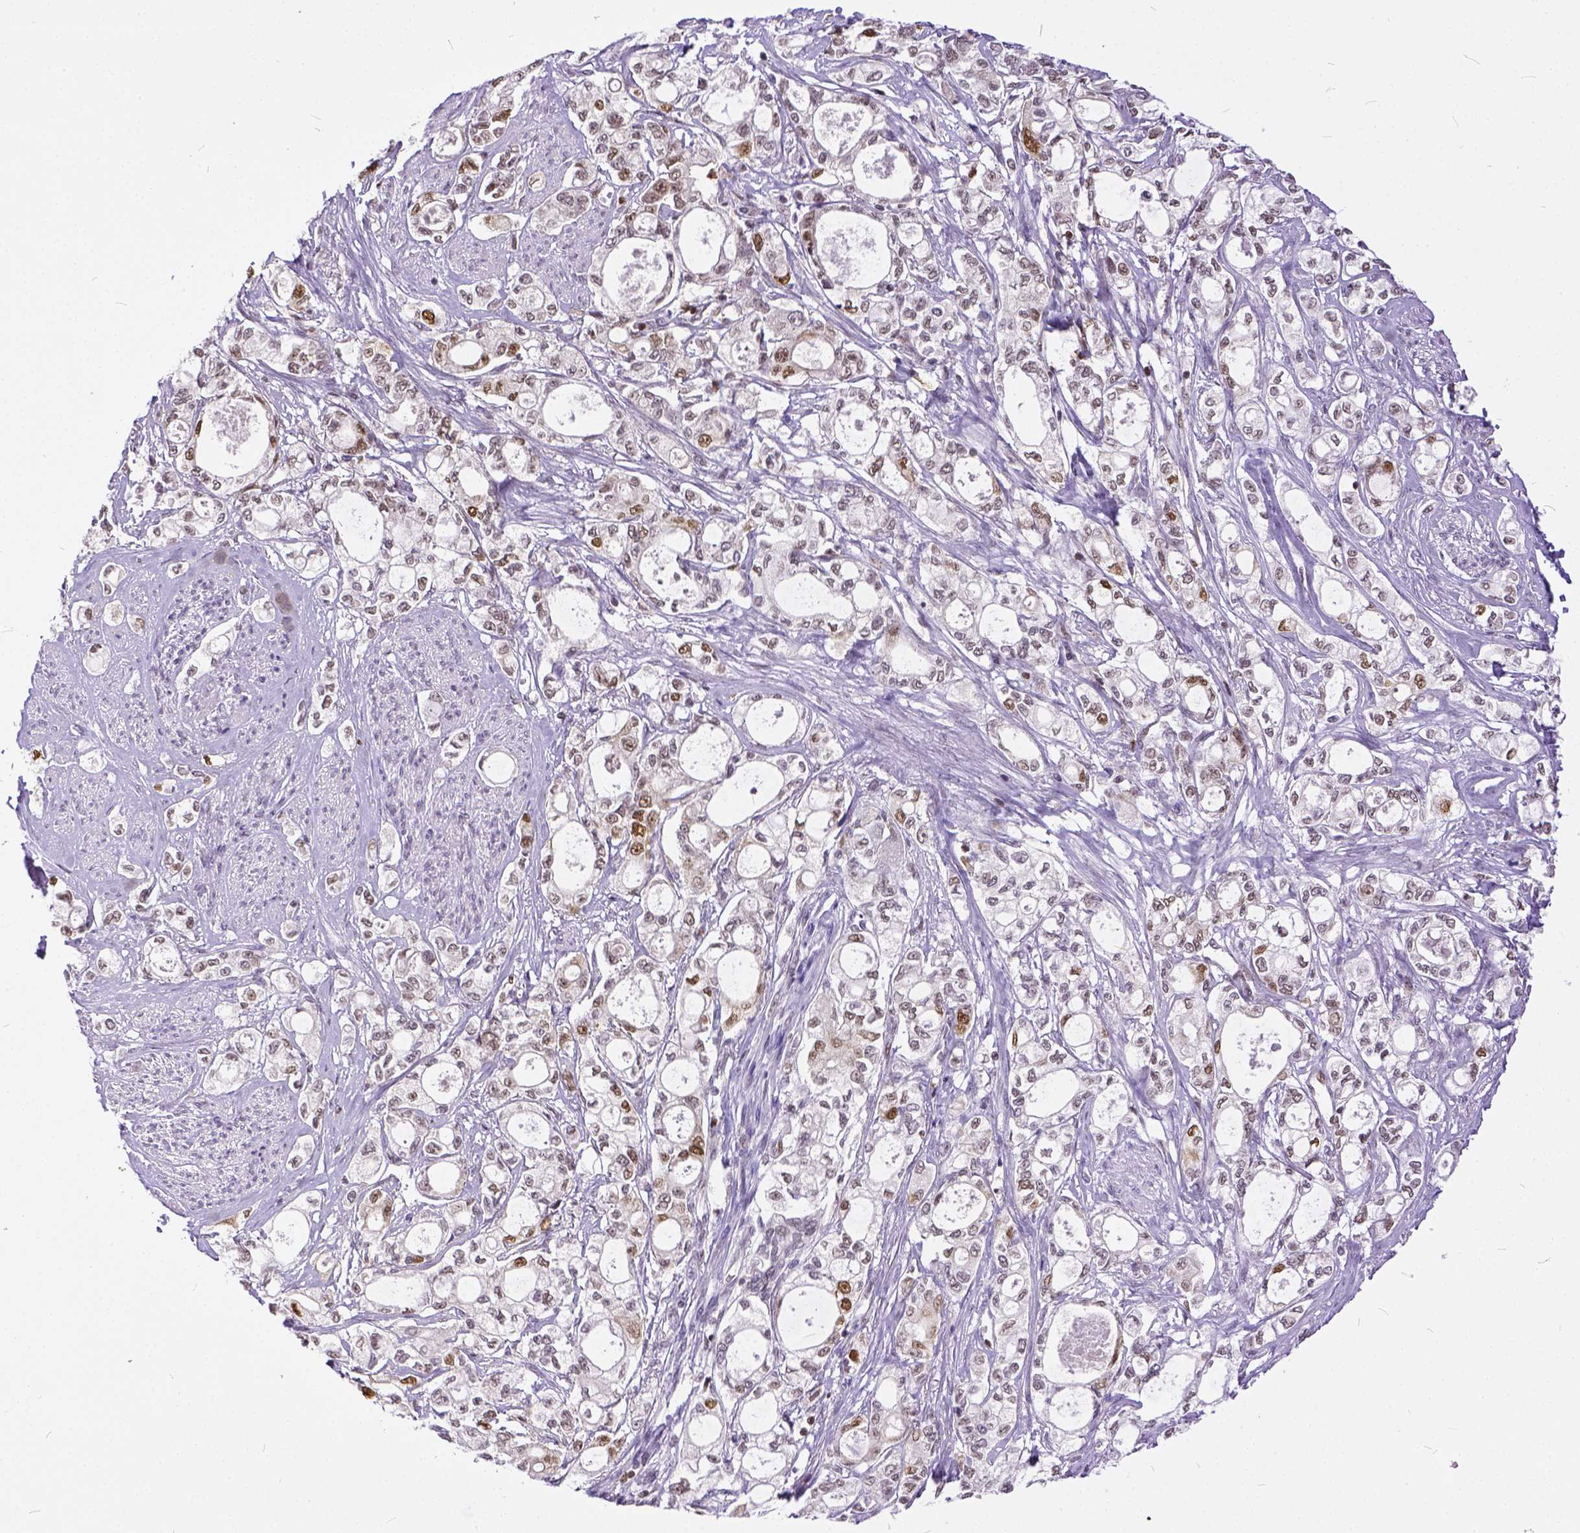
{"staining": {"intensity": "moderate", "quantity": ">75%", "location": "nuclear"}, "tissue": "stomach cancer", "cell_type": "Tumor cells", "image_type": "cancer", "snomed": [{"axis": "morphology", "description": "Adenocarcinoma, NOS"}, {"axis": "topography", "description": "Stomach"}], "caption": "Protein expression by immunohistochemistry (IHC) exhibits moderate nuclear staining in about >75% of tumor cells in adenocarcinoma (stomach).", "gene": "ERCC1", "patient": {"sex": "male", "age": 63}}